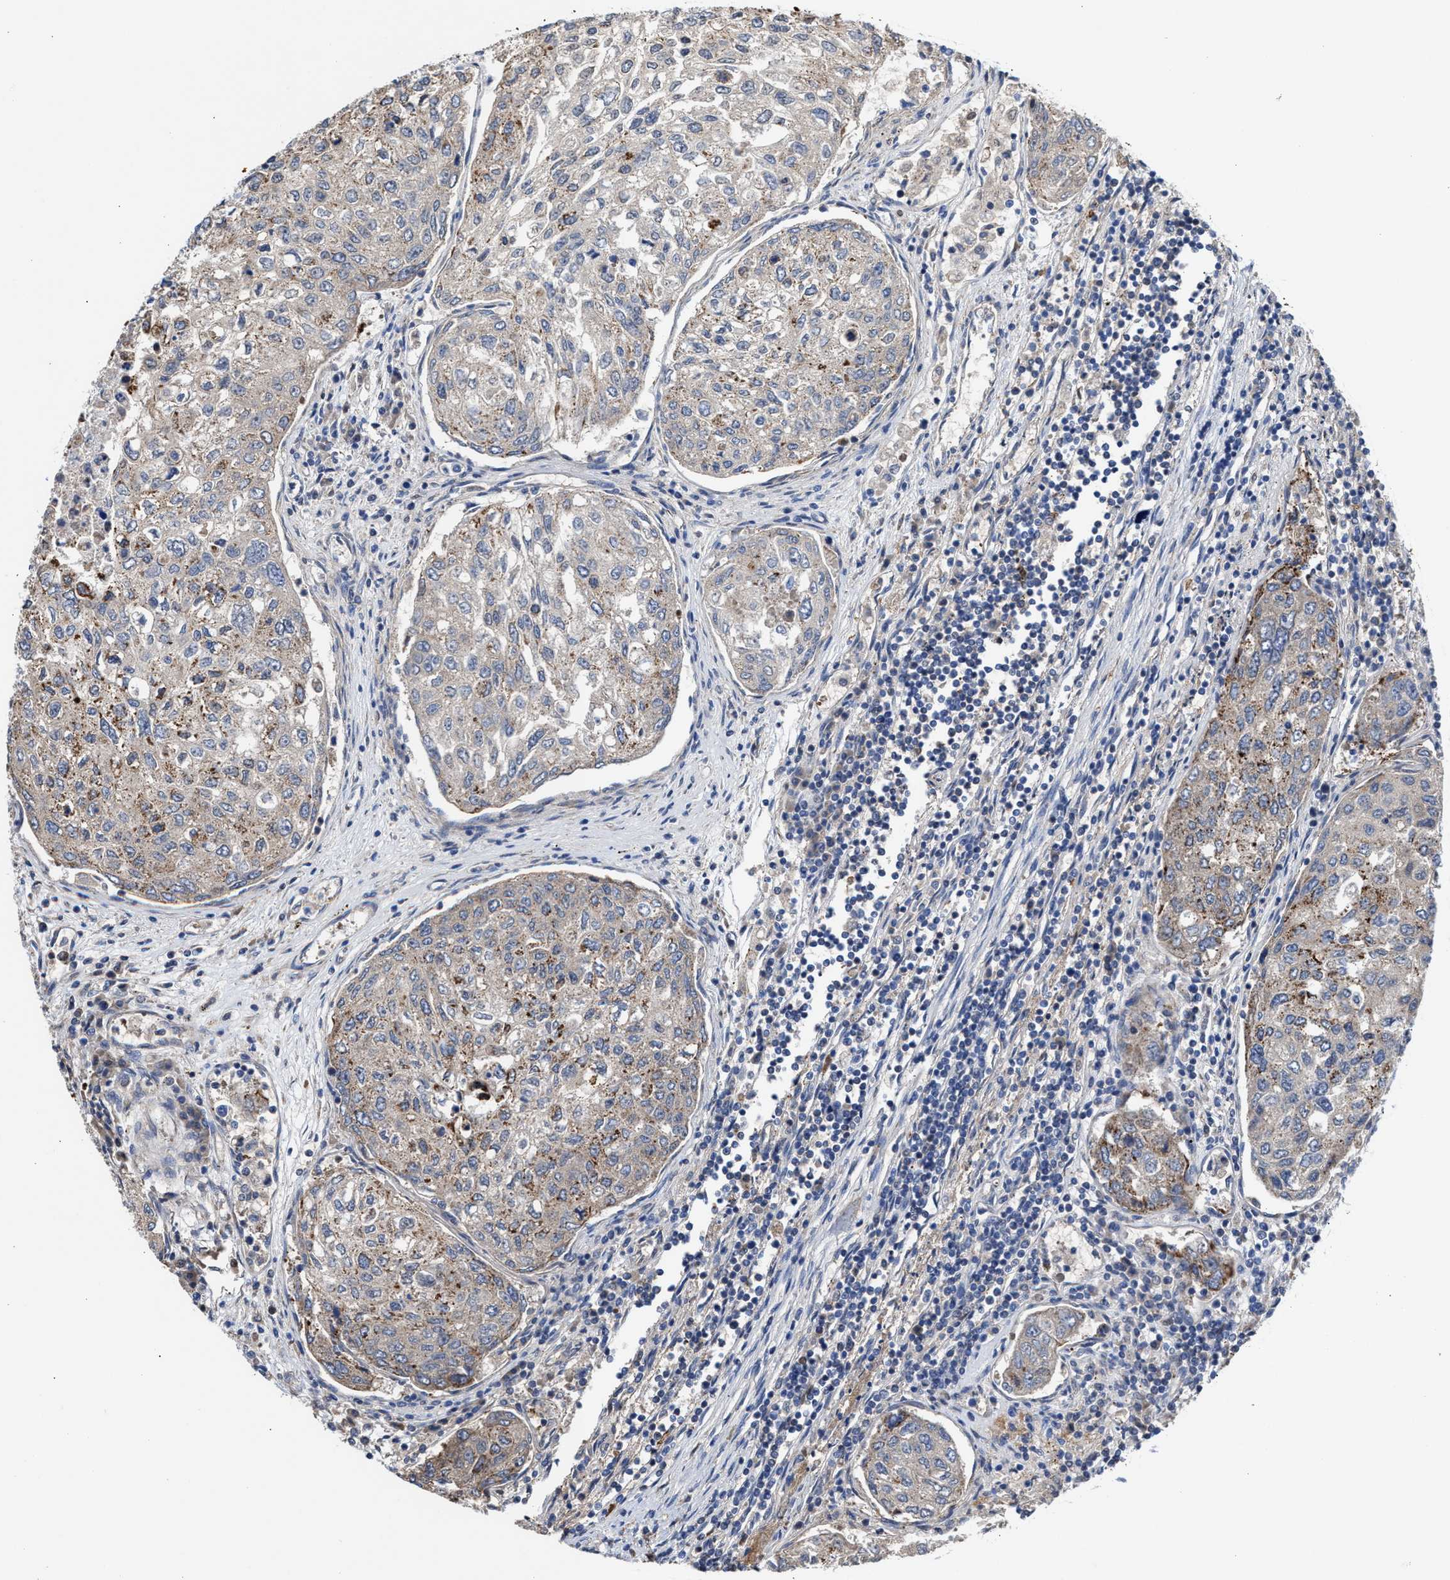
{"staining": {"intensity": "weak", "quantity": "25%-75%", "location": "cytoplasmic/membranous"}, "tissue": "urothelial cancer", "cell_type": "Tumor cells", "image_type": "cancer", "snomed": [{"axis": "morphology", "description": "Urothelial carcinoma, High grade"}, {"axis": "topography", "description": "Lymph node"}, {"axis": "topography", "description": "Urinary bladder"}], "caption": "Immunohistochemistry (IHC) of human high-grade urothelial carcinoma reveals low levels of weak cytoplasmic/membranous staining in about 25%-75% of tumor cells.", "gene": "MECR", "patient": {"sex": "male", "age": 51}}